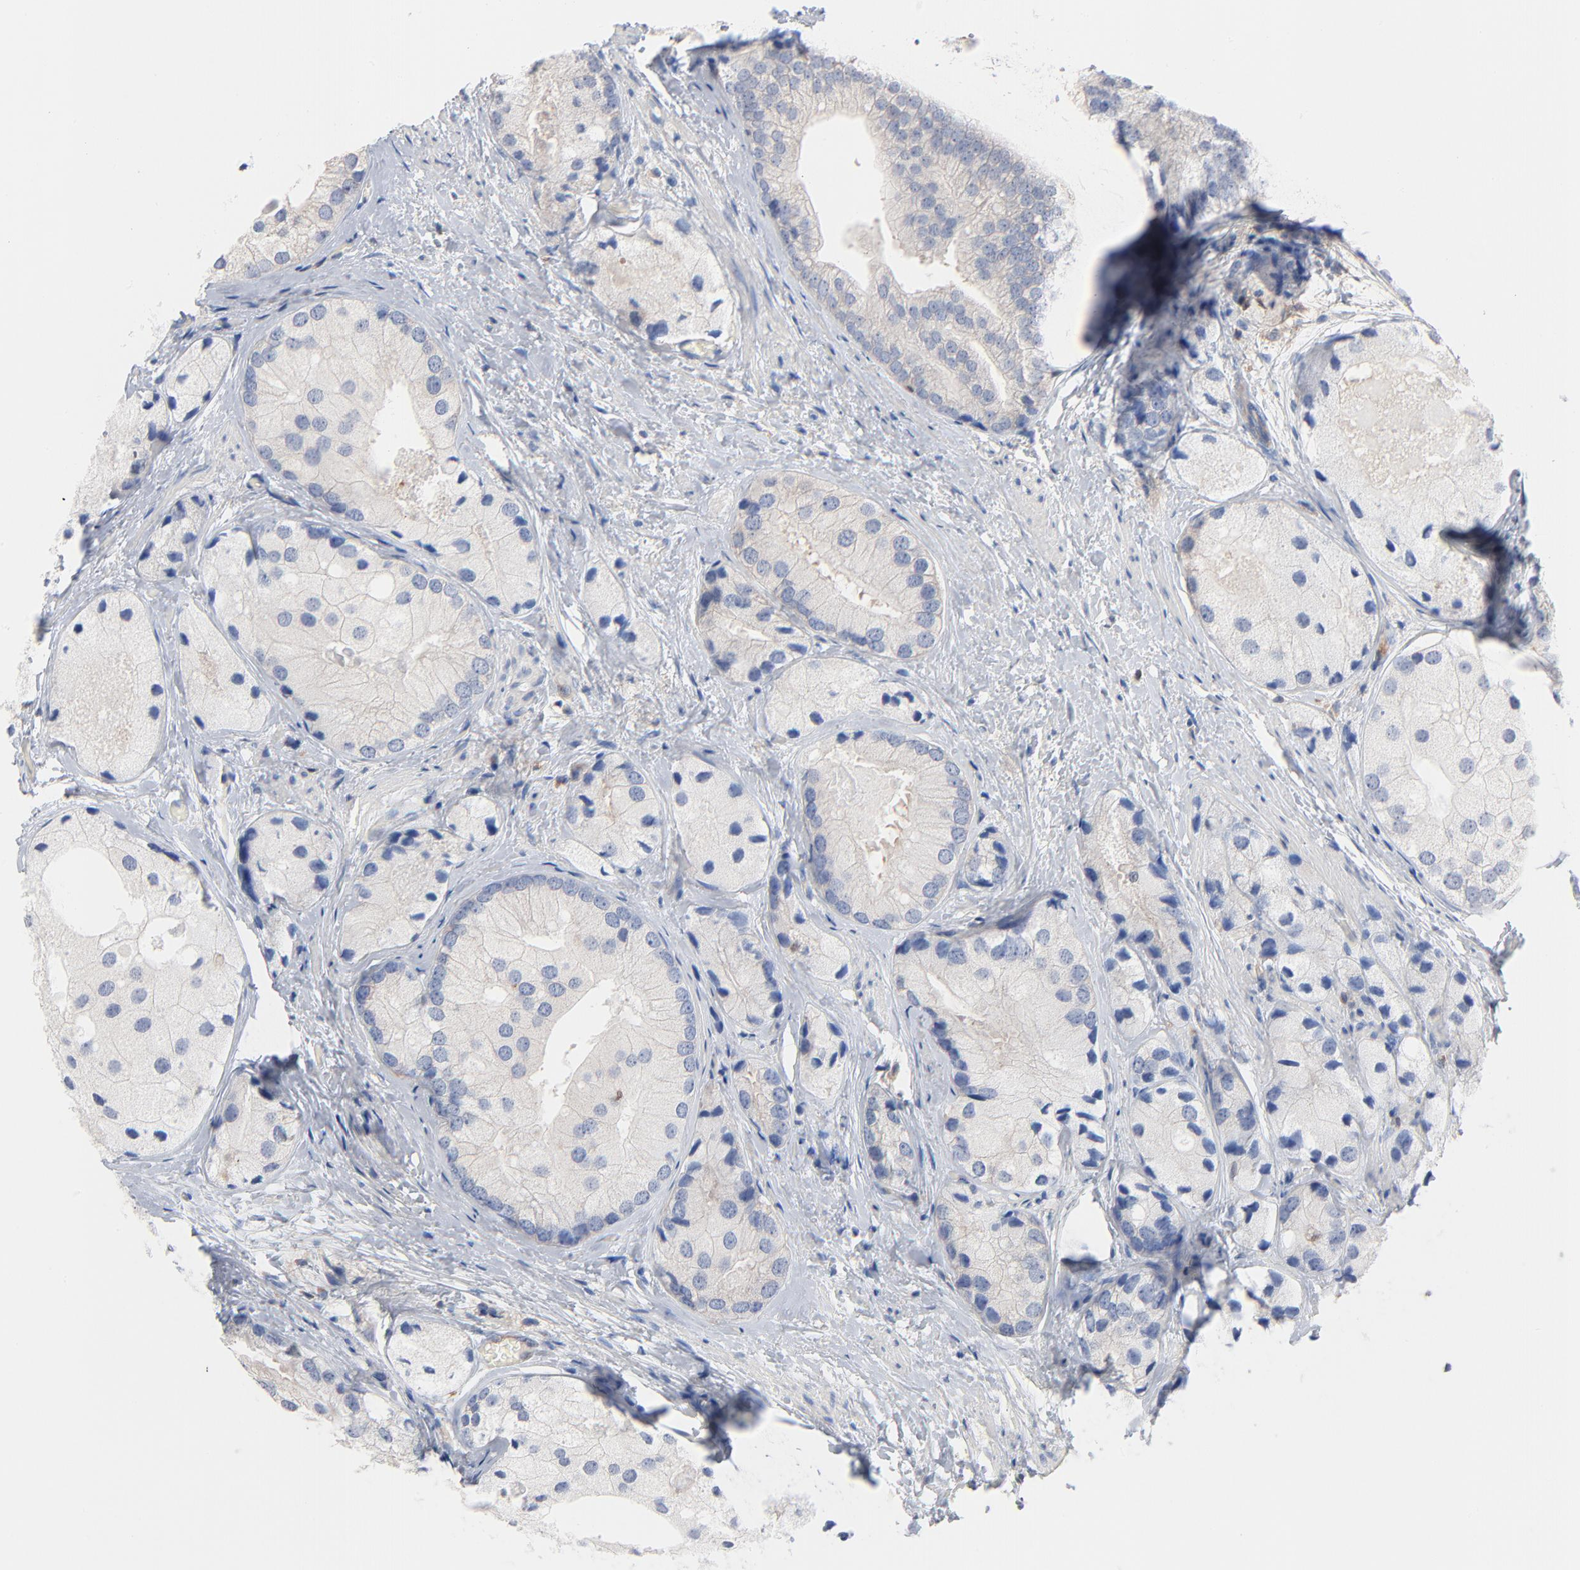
{"staining": {"intensity": "negative", "quantity": "none", "location": "none"}, "tissue": "prostate cancer", "cell_type": "Tumor cells", "image_type": "cancer", "snomed": [{"axis": "morphology", "description": "Adenocarcinoma, Low grade"}, {"axis": "topography", "description": "Prostate"}], "caption": "Adenocarcinoma (low-grade) (prostate) stained for a protein using immunohistochemistry (IHC) reveals no expression tumor cells.", "gene": "ARHGEF6", "patient": {"sex": "male", "age": 69}}